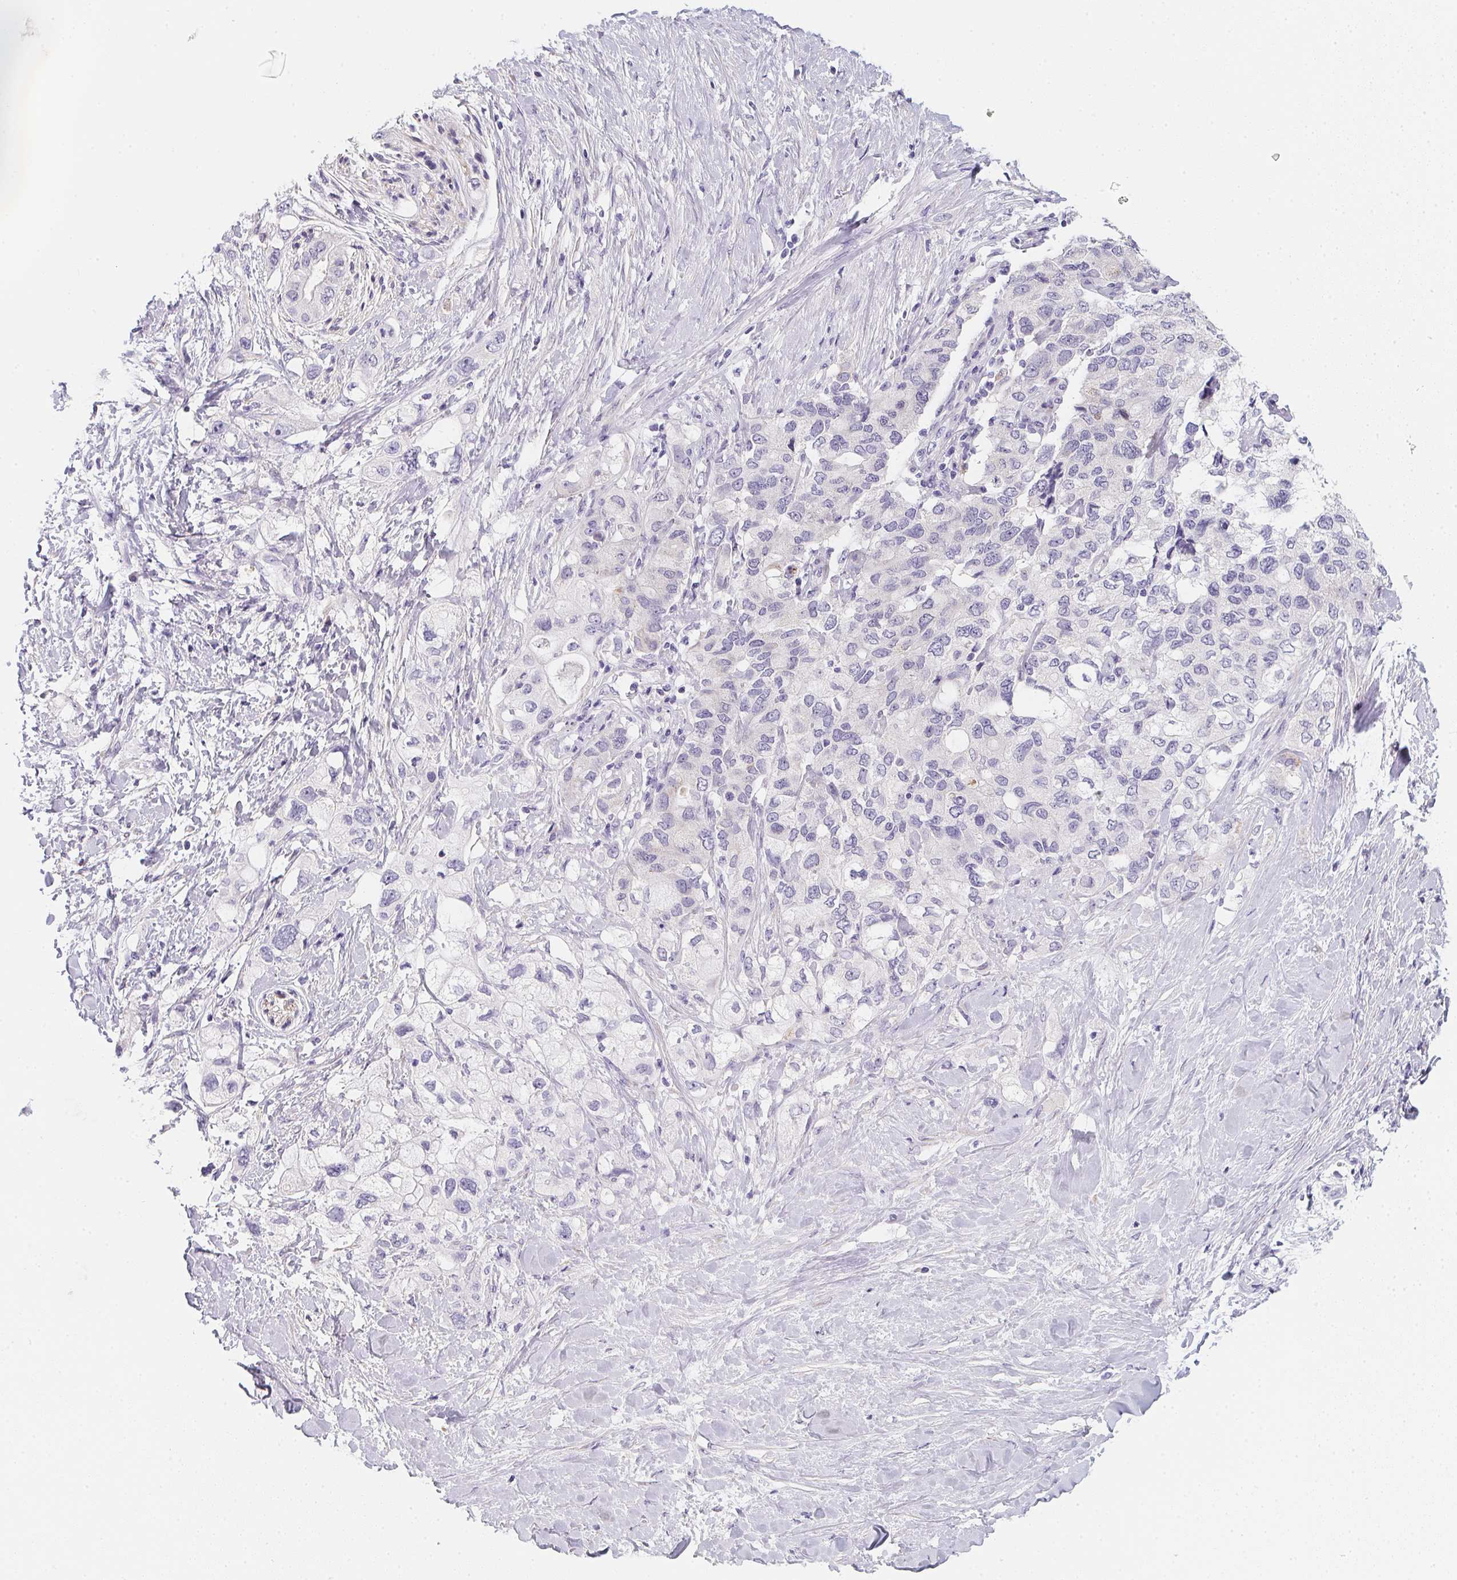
{"staining": {"intensity": "negative", "quantity": "none", "location": "none"}, "tissue": "pancreatic cancer", "cell_type": "Tumor cells", "image_type": "cancer", "snomed": [{"axis": "morphology", "description": "Adenocarcinoma, NOS"}, {"axis": "topography", "description": "Pancreas"}], "caption": "Immunohistochemistry of human adenocarcinoma (pancreatic) reveals no expression in tumor cells.", "gene": "MAP1A", "patient": {"sex": "female", "age": 56}}